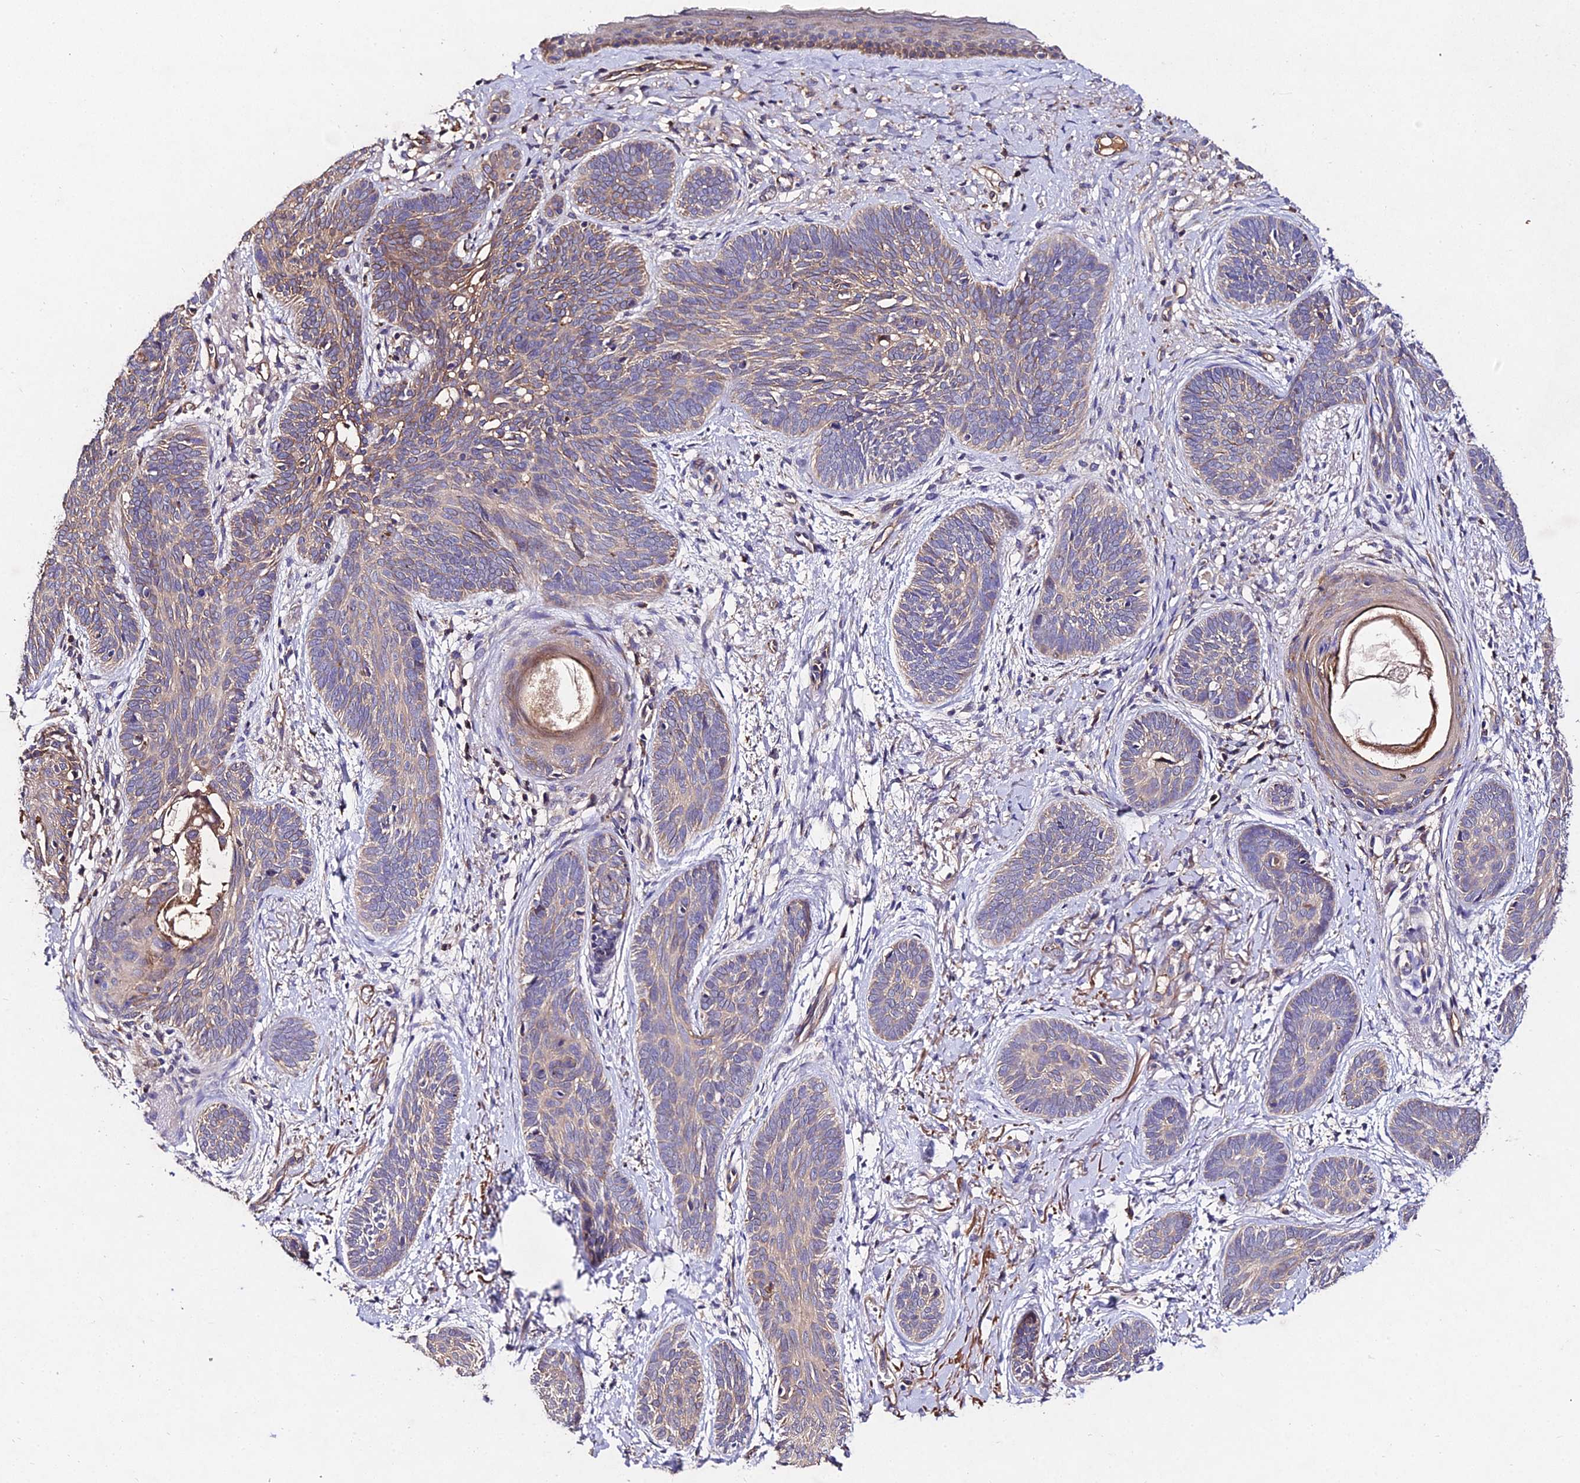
{"staining": {"intensity": "weak", "quantity": "25%-75%", "location": "cytoplasmic/membranous"}, "tissue": "skin cancer", "cell_type": "Tumor cells", "image_type": "cancer", "snomed": [{"axis": "morphology", "description": "Basal cell carcinoma"}, {"axis": "topography", "description": "Skin"}], "caption": "Skin cancer stained with DAB (3,3'-diaminobenzidine) IHC exhibits low levels of weak cytoplasmic/membranous positivity in about 25%-75% of tumor cells.", "gene": "AP3M2", "patient": {"sex": "female", "age": 81}}